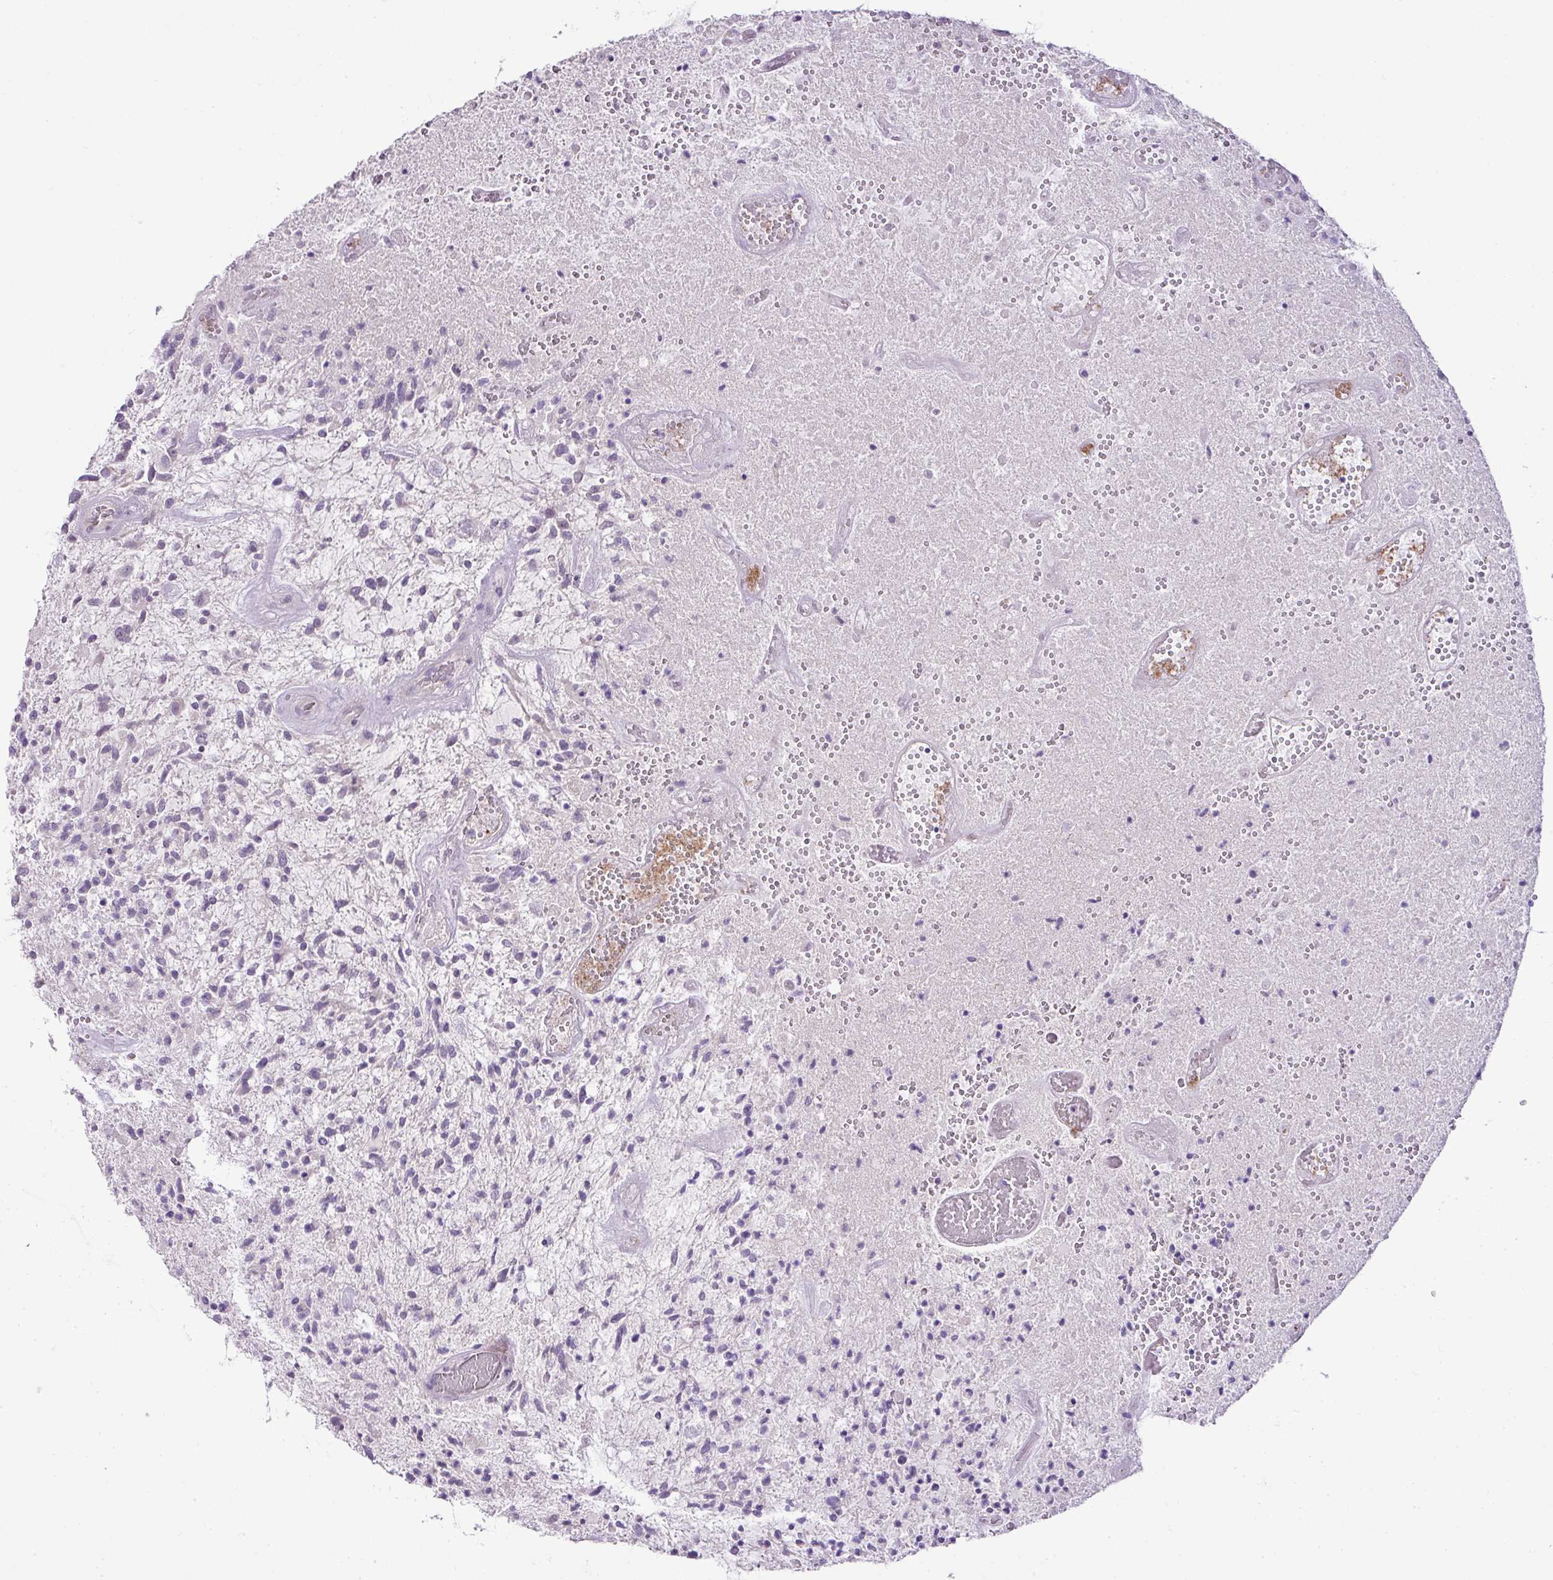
{"staining": {"intensity": "negative", "quantity": "none", "location": "none"}, "tissue": "glioma", "cell_type": "Tumor cells", "image_type": "cancer", "snomed": [{"axis": "morphology", "description": "Glioma, malignant, High grade"}, {"axis": "topography", "description": "Brain"}], "caption": "Protein analysis of glioma shows no significant staining in tumor cells.", "gene": "DIP2A", "patient": {"sex": "male", "age": 47}}